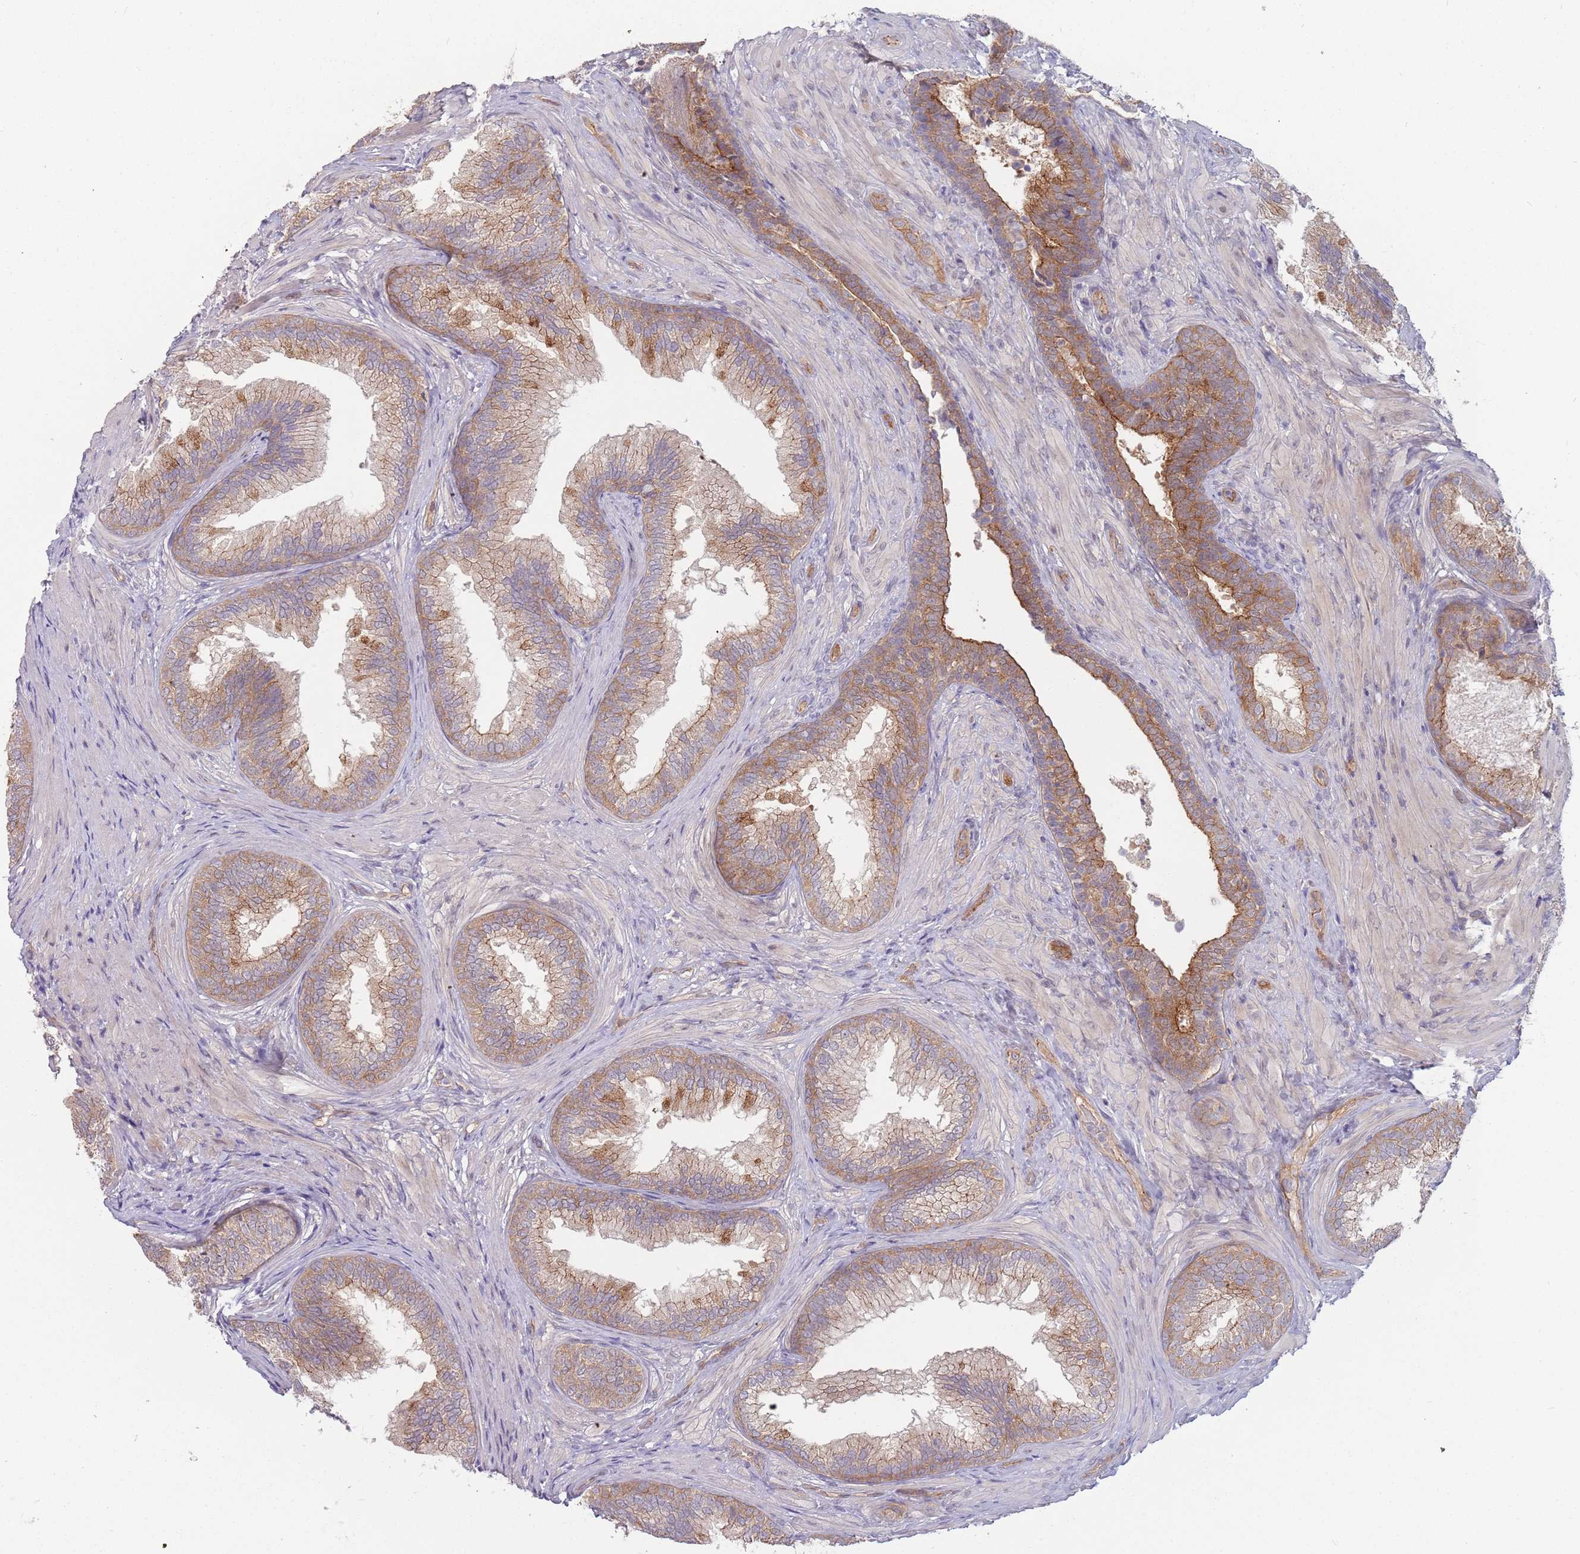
{"staining": {"intensity": "moderate", "quantity": ">75%", "location": "cytoplasmic/membranous"}, "tissue": "prostate", "cell_type": "Glandular cells", "image_type": "normal", "snomed": [{"axis": "morphology", "description": "Normal tissue, NOS"}, {"axis": "topography", "description": "Prostate"}], "caption": "Prostate stained for a protein displays moderate cytoplasmic/membranous positivity in glandular cells.", "gene": "SAV1", "patient": {"sex": "male", "age": 76}}